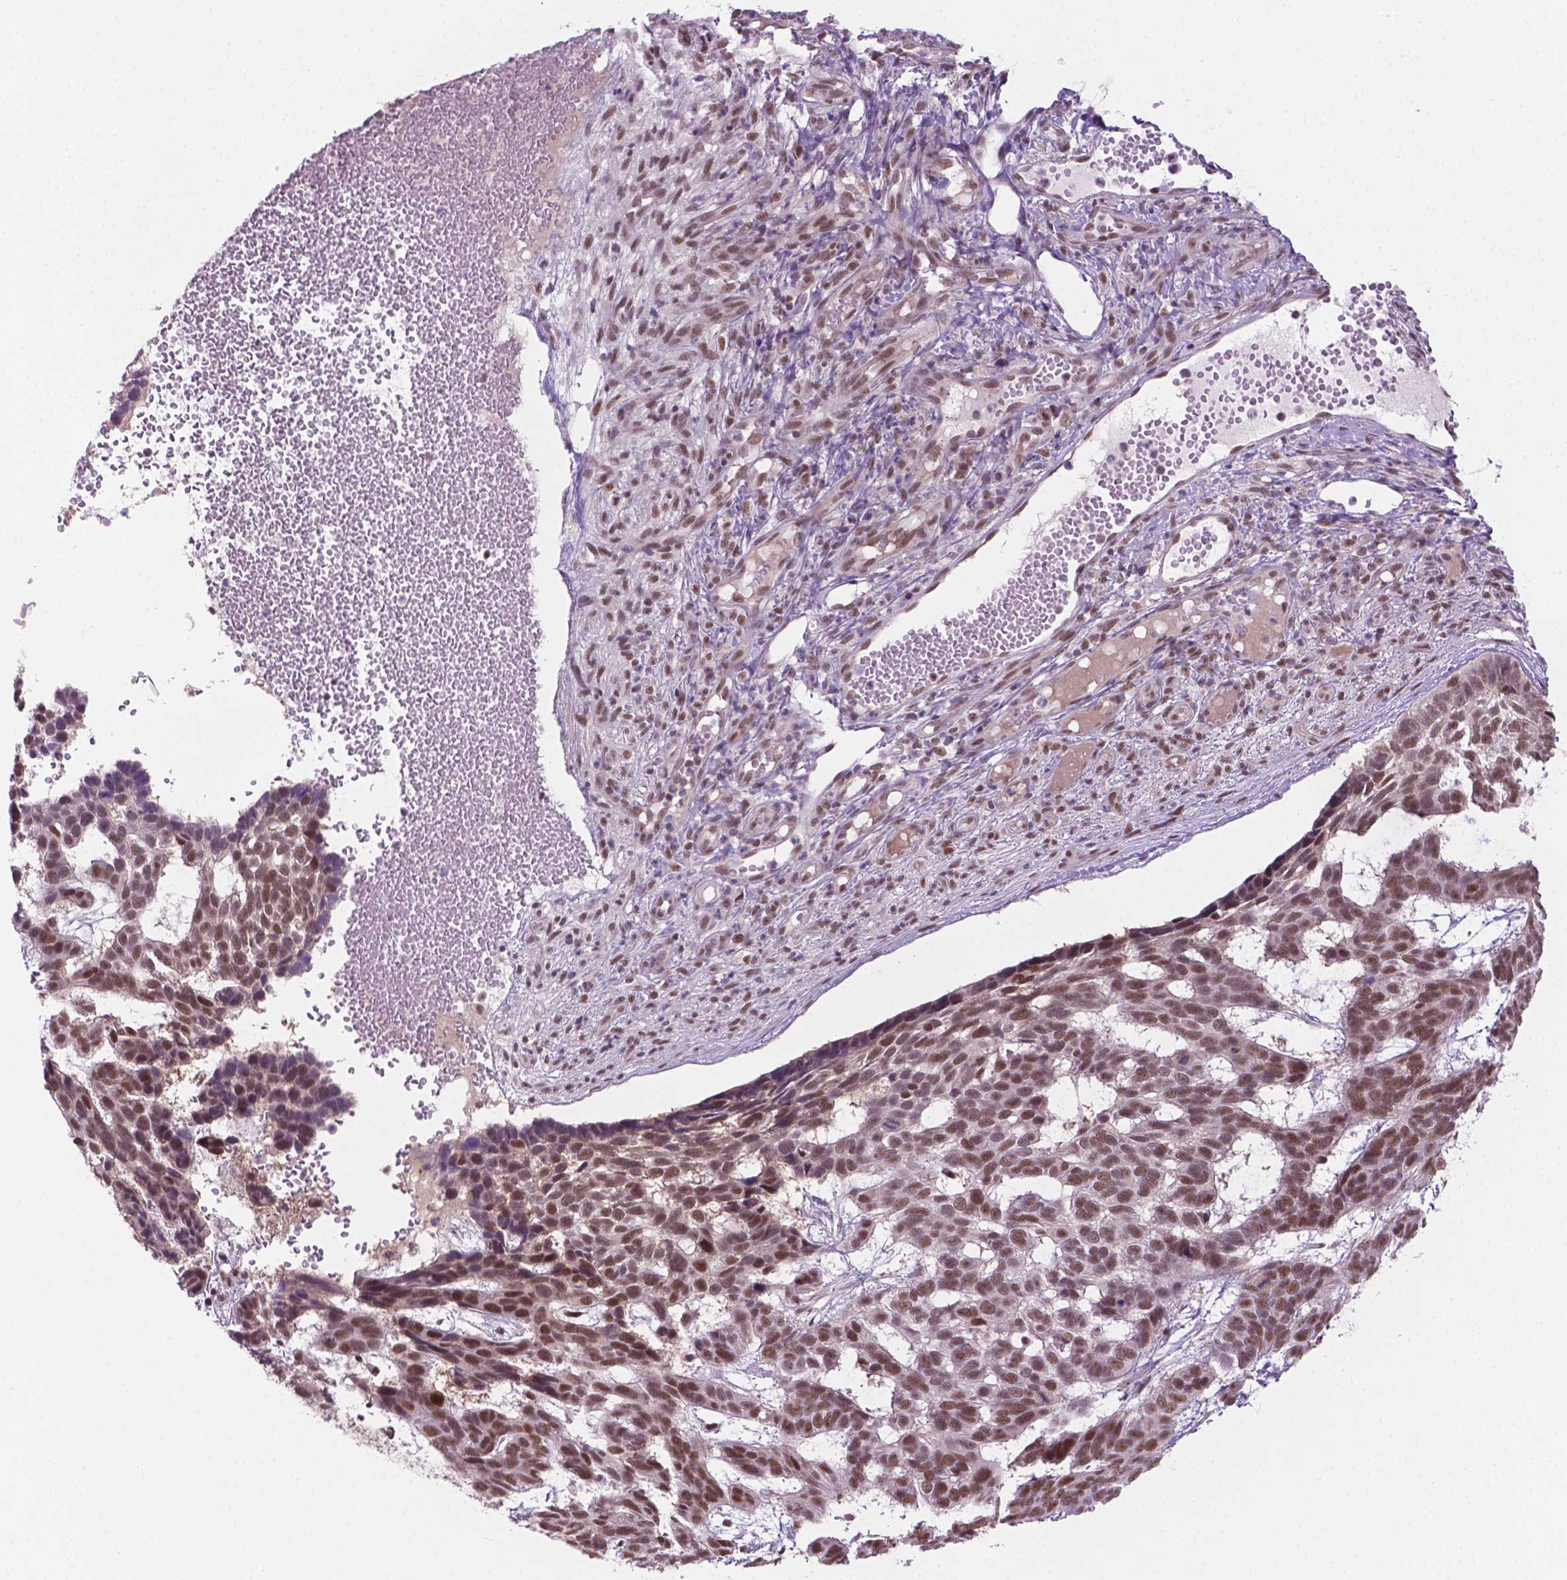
{"staining": {"intensity": "moderate", "quantity": ">75%", "location": "nuclear"}, "tissue": "skin cancer", "cell_type": "Tumor cells", "image_type": "cancer", "snomed": [{"axis": "morphology", "description": "Basal cell carcinoma"}, {"axis": "topography", "description": "Skin"}], "caption": "Immunohistochemical staining of skin basal cell carcinoma displays medium levels of moderate nuclear protein positivity in approximately >75% of tumor cells.", "gene": "PHAX", "patient": {"sex": "male", "age": 78}}